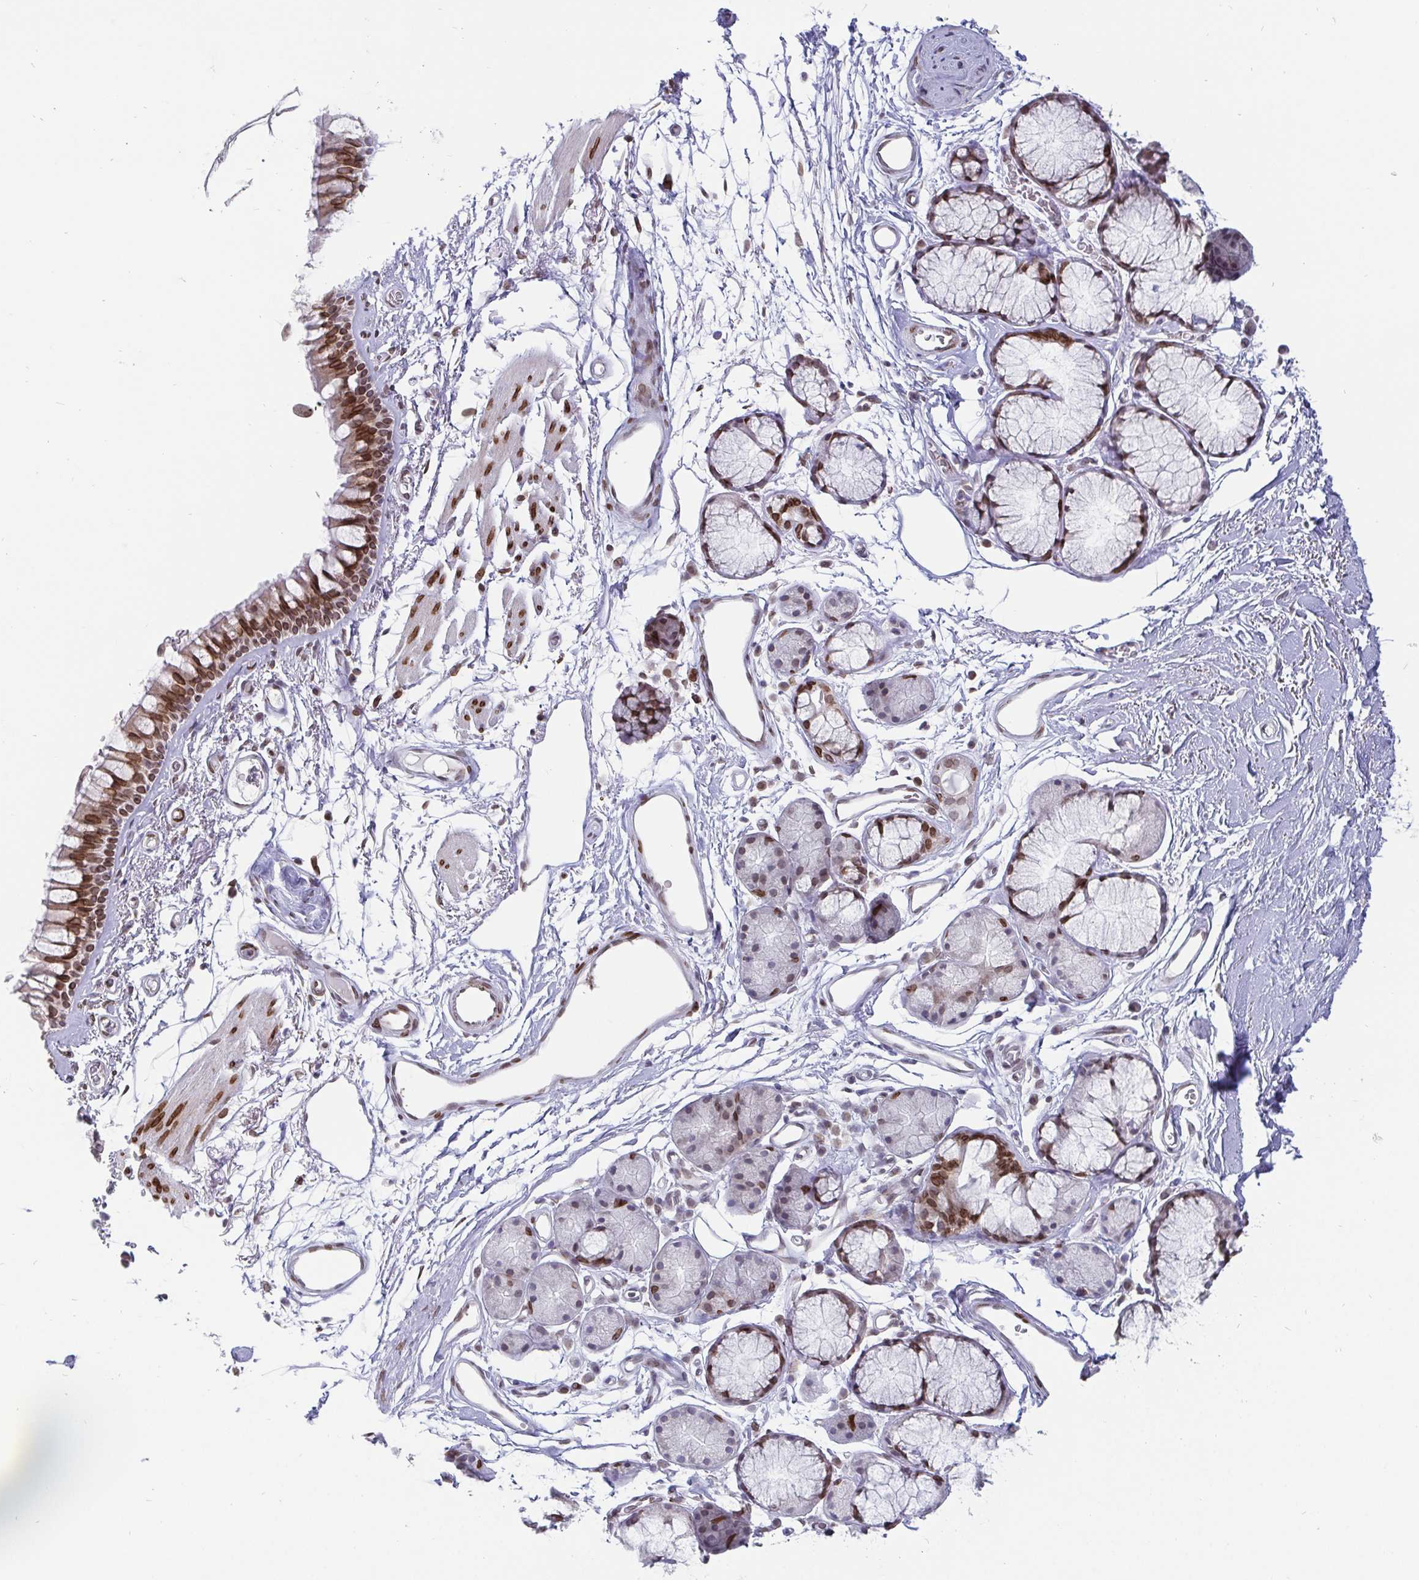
{"staining": {"intensity": "moderate", "quantity": "25%-75%", "location": "cytoplasmic/membranous,nuclear"}, "tissue": "bronchus", "cell_type": "Respiratory epithelial cells", "image_type": "normal", "snomed": [{"axis": "morphology", "description": "Normal tissue, NOS"}, {"axis": "topography", "description": "Cartilage tissue"}, {"axis": "topography", "description": "Bronchus"}], "caption": "This is an image of immunohistochemistry staining of benign bronchus, which shows moderate expression in the cytoplasmic/membranous,nuclear of respiratory epithelial cells.", "gene": "EMD", "patient": {"sex": "female", "age": 79}}